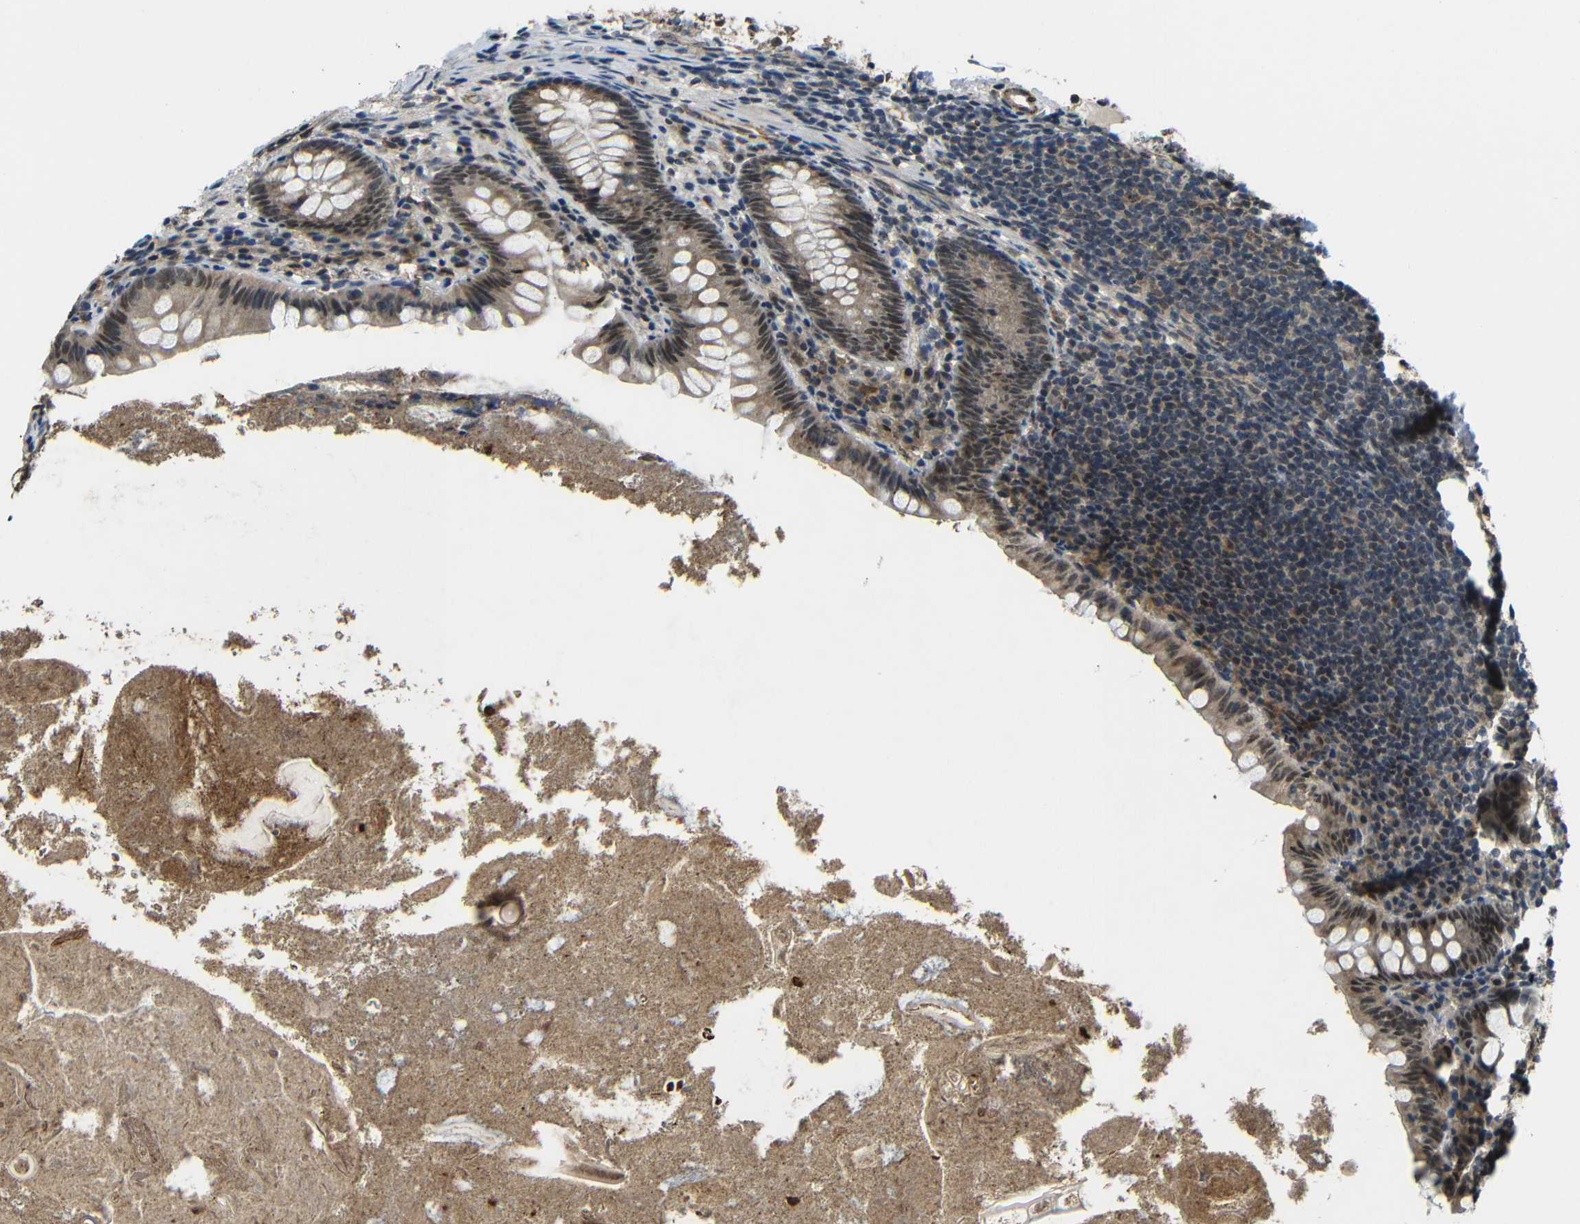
{"staining": {"intensity": "weak", "quantity": ">75%", "location": "cytoplasmic/membranous"}, "tissue": "appendix", "cell_type": "Glandular cells", "image_type": "normal", "snomed": [{"axis": "morphology", "description": "Normal tissue, NOS"}, {"axis": "topography", "description": "Appendix"}], "caption": "Appendix was stained to show a protein in brown. There is low levels of weak cytoplasmic/membranous positivity in approximately >75% of glandular cells. (brown staining indicates protein expression, while blue staining denotes nuclei).", "gene": "FAM172A", "patient": {"sex": "male", "age": 52}}